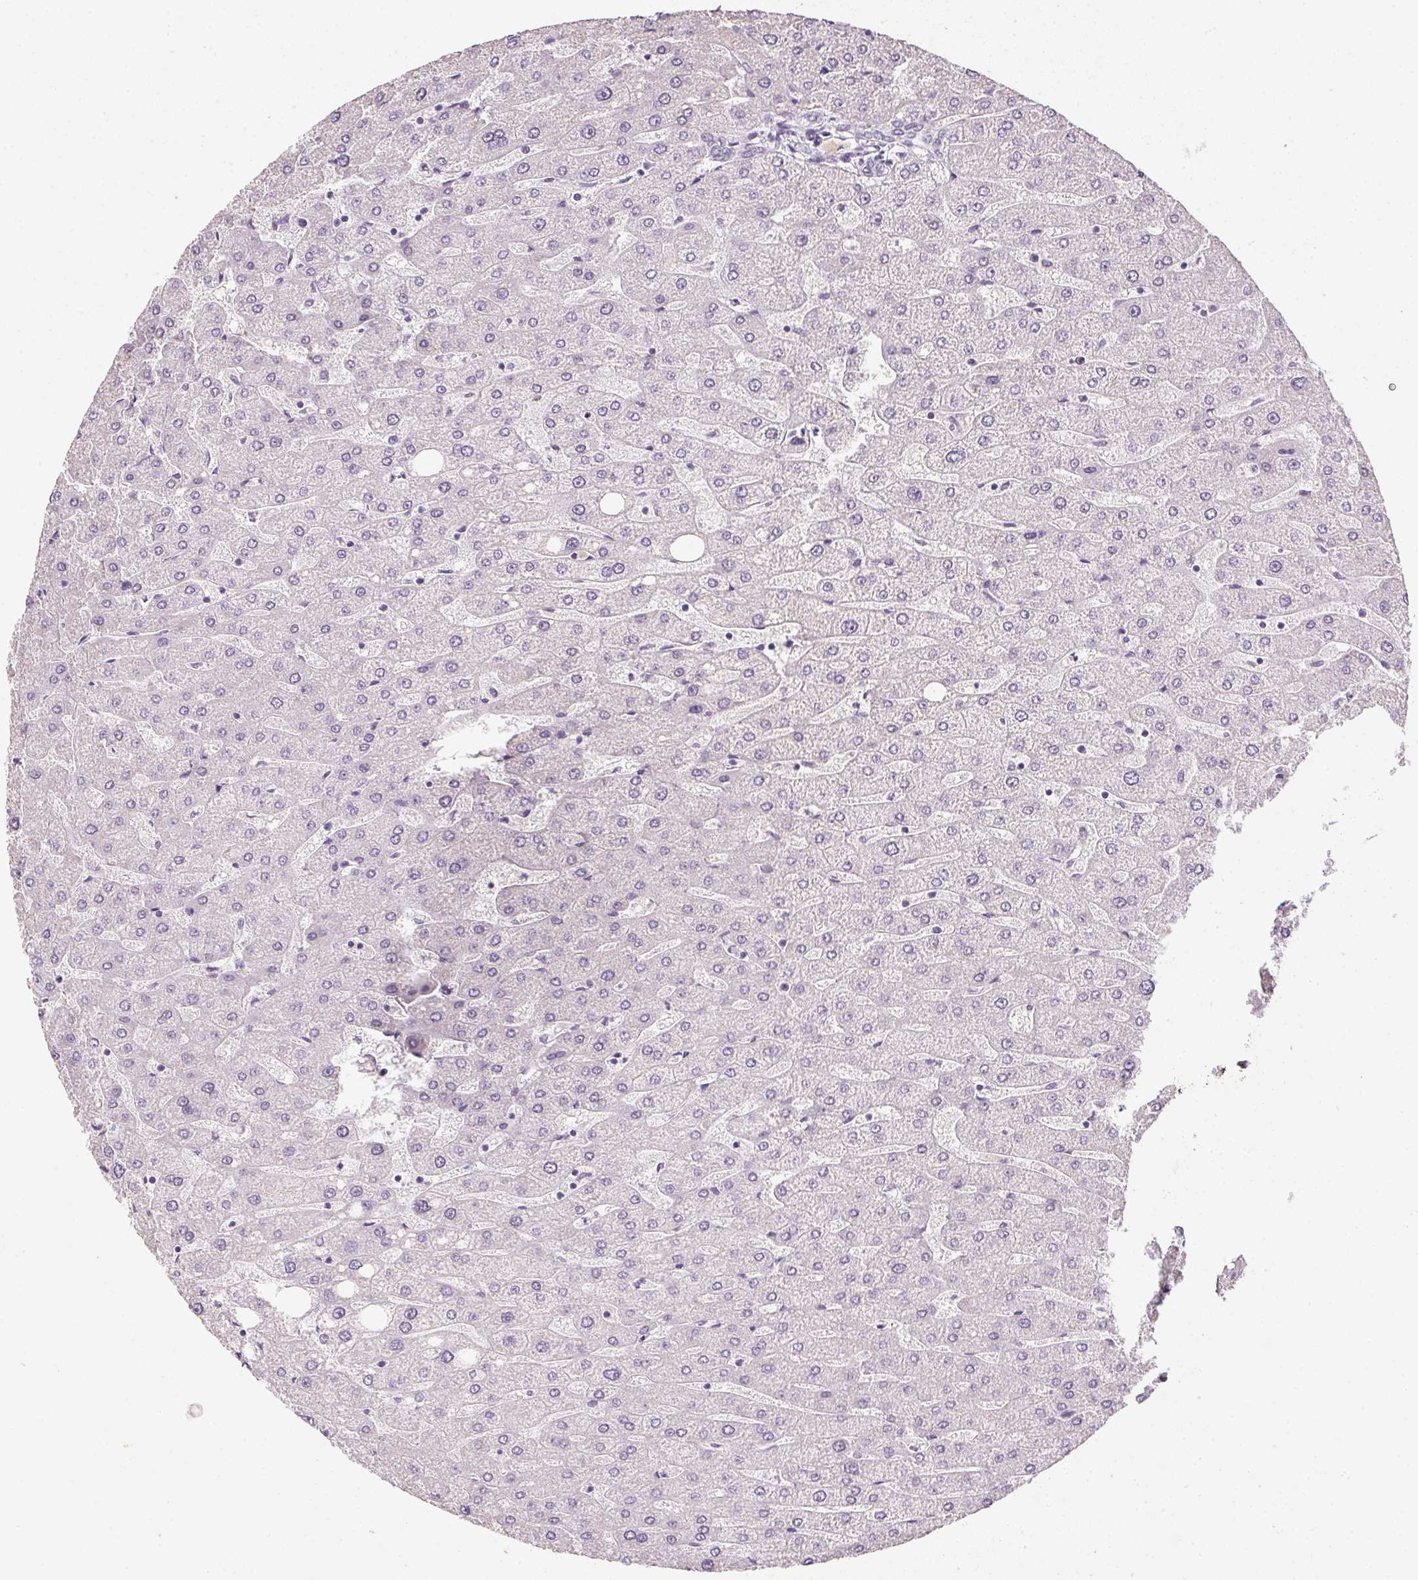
{"staining": {"intensity": "negative", "quantity": "none", "location": "none"}, "tissue": "liver", "cell_type": "Cholangiocytes", "image_type": "normal", "snomed": [{"axis": "morphology", "description": "Normal tissue, NOS"}, {"axis": "topography", "description": "Liver"}], "caption": "The immunohistochemistry (IHC) histopathology image has no significant expression in cholangiocytes of liver.", "gene": "TMEM72", "patient": {"sex": "male", "age": 67}}